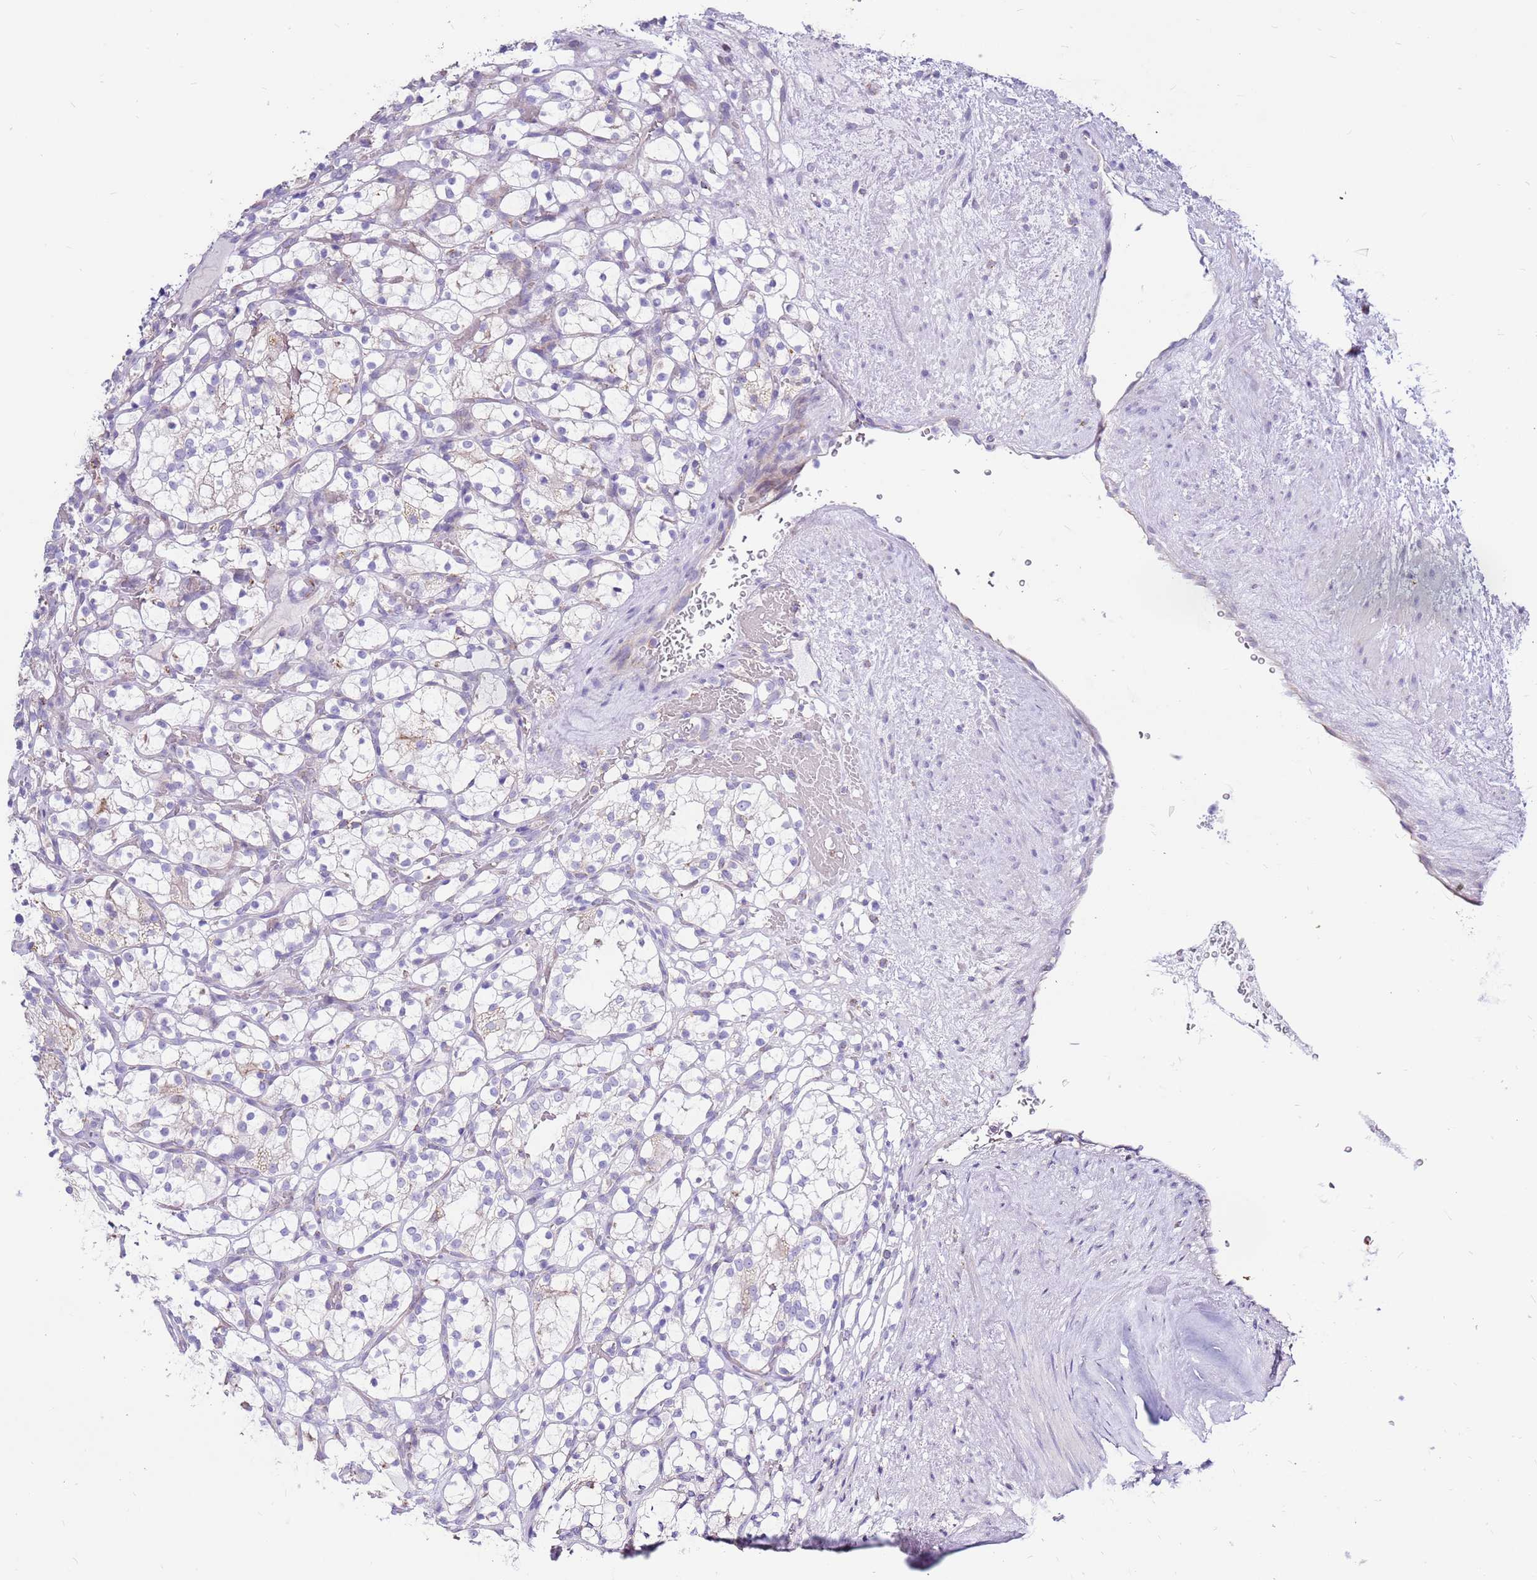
{"staining": {"intensity": "negative", "quantity": "none", "location": "none"}, "tissue": "renal cancer", "cell_type": "Tumor cells", "image_type": "cancer", "snomed": [{"axis": "morphology", "description": "Adenocarcinoma, NOS"}, {"axis": "topography", "description": "Kidney"}], "caption": "An immunohistochemistry image of renal adenocarcinoma is shown. There is no staining in tumor cells of renal adenocarcinoma.", "gene": "IGF1R", "patient": {"sex": "female", "age": 69}}